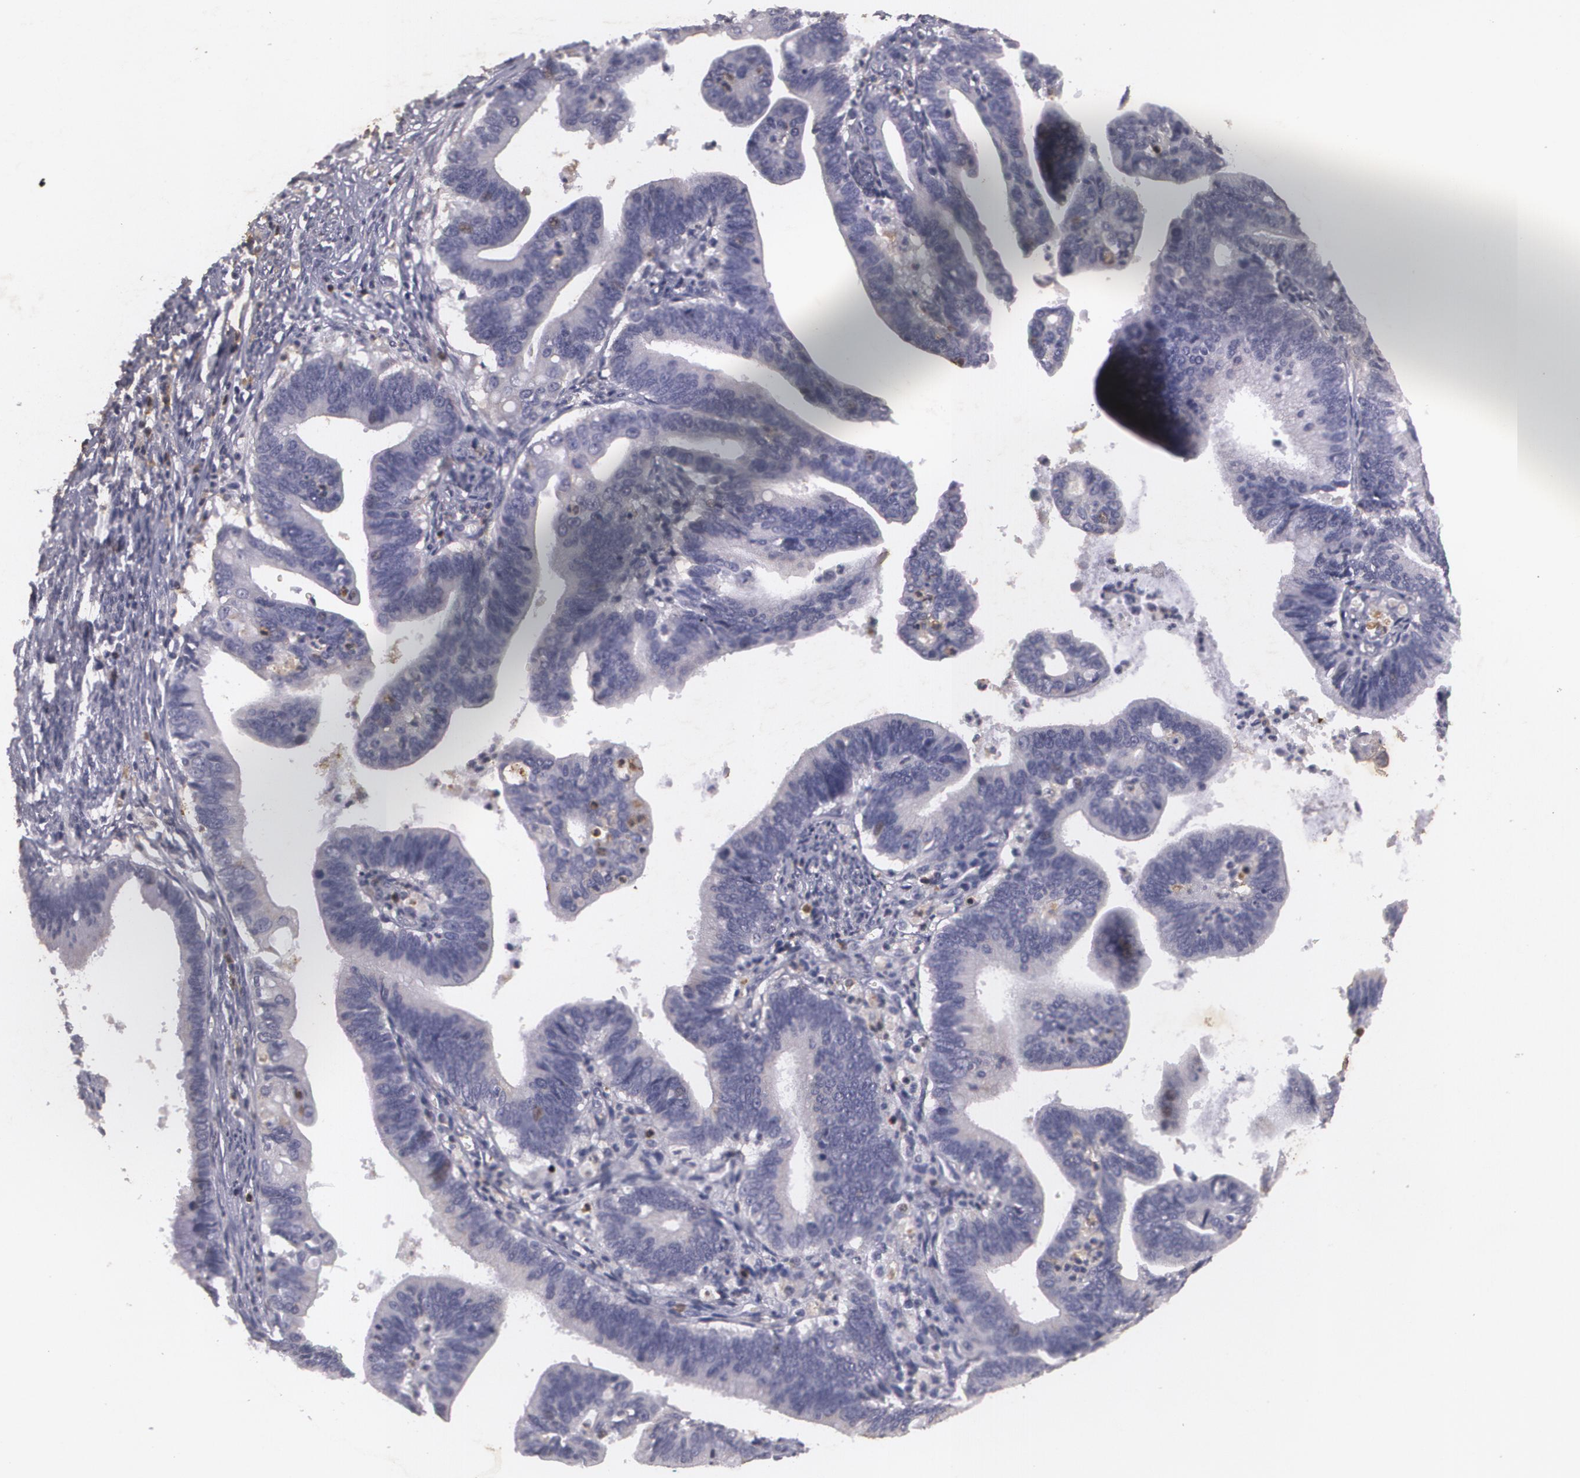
{"staining": {"intensity": "moderate", "quantity": "<25%", "location": "cytoplasmic/membranous"}, "tissue": "cervical cancer", "cell_type": "Tumor cells", "image_type": "cancer", "snomed": [{"axis": "morphology", "description": "Adenocarcinoma, NOS"}, {"axis": "topography", "description": "Cervix"}], "caption": "The image exhibits staining of cervical cancer (adenocarcinoma), revealing moderate cytoplasmic/membranous protein positivity (brown color) within tumor cells.", "gene": "KCNA4", "patient": {"sex": "female", "age": 47}}